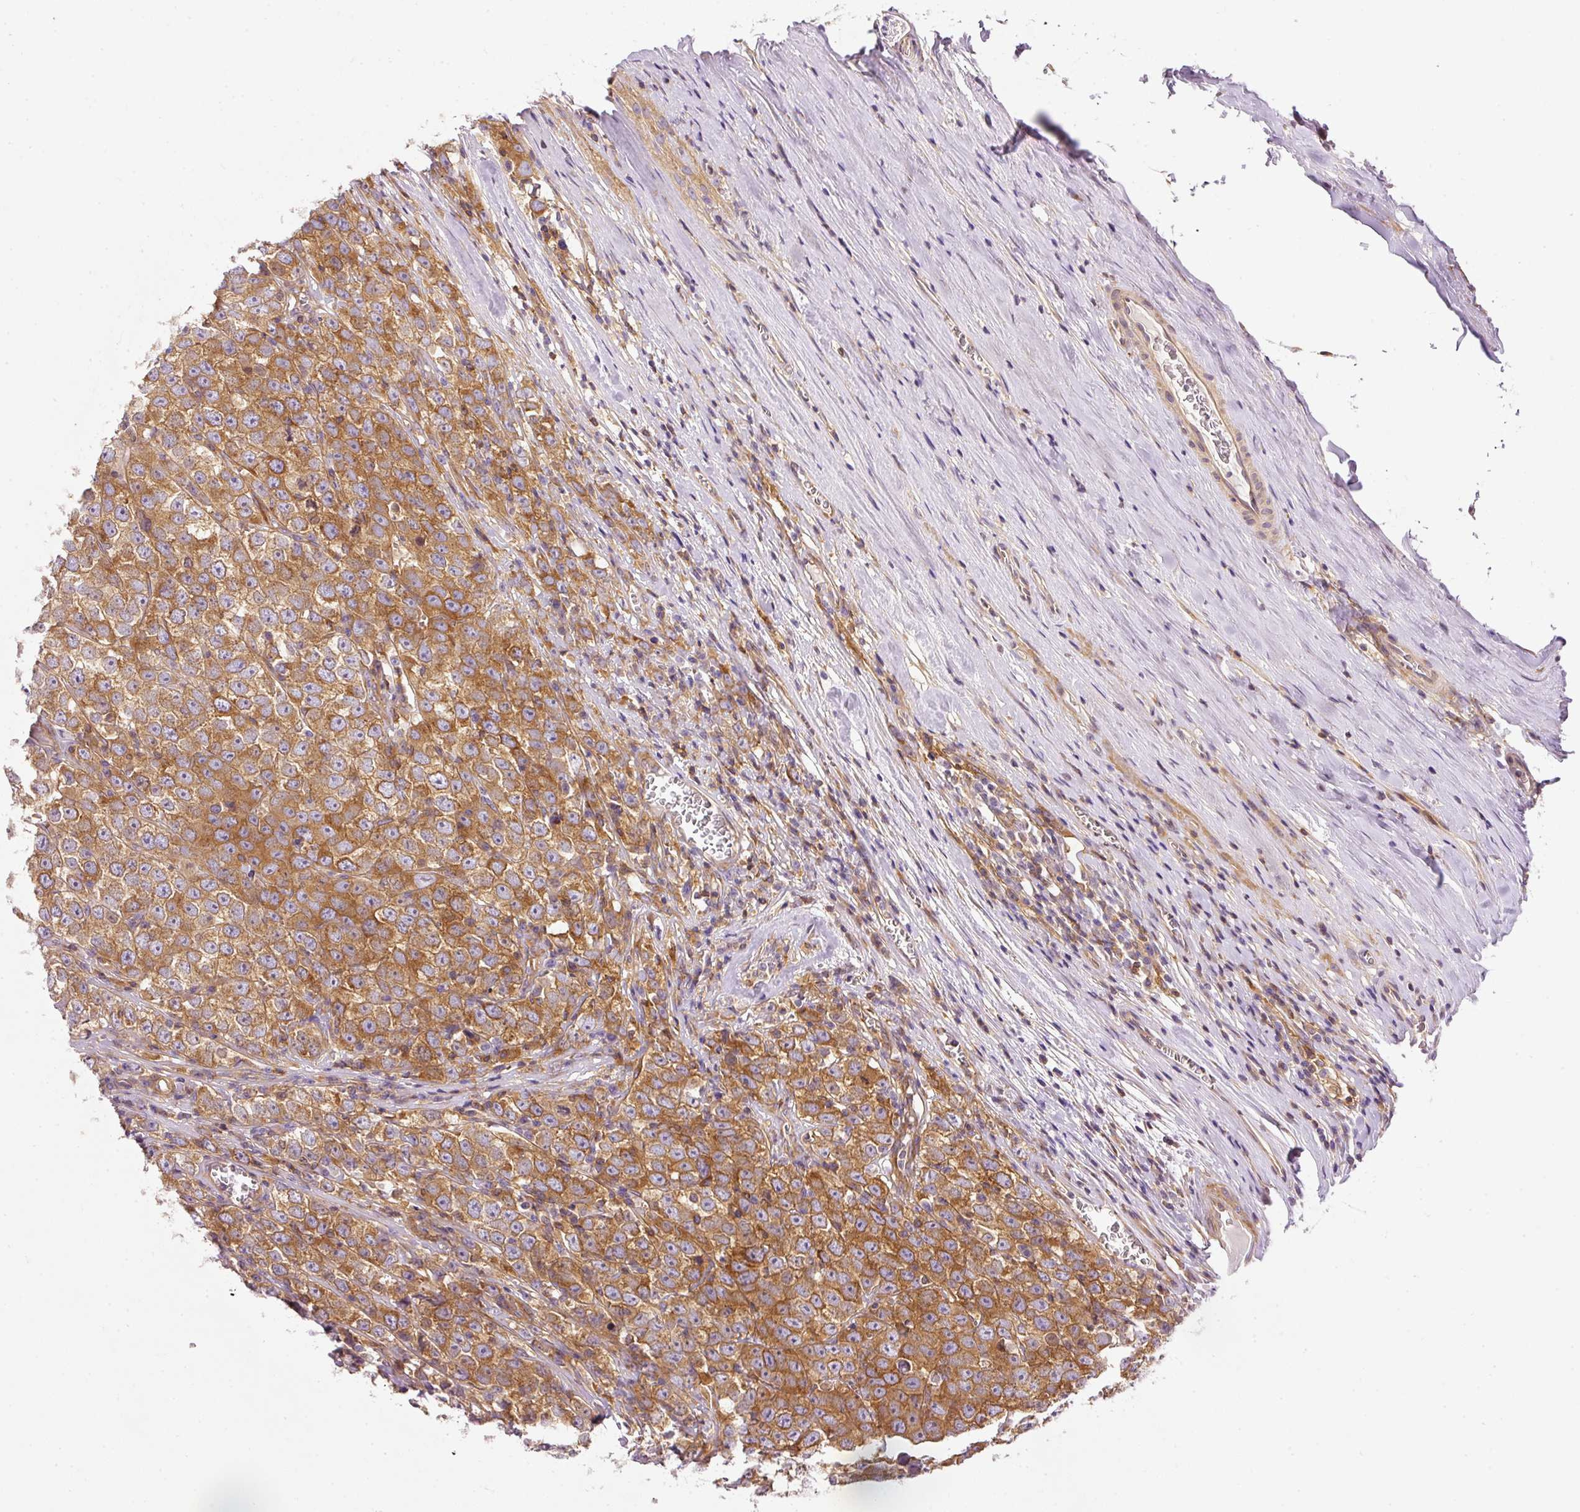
{"staining": {"intensity": "strong", "quantity": "25%-75%", "location": "cytoplasmic/membranous"}, "tissue": "testis cancer", "cell_type": "Tumor cells", "image_type": "cancer", "snomed": [{"axis": "morphology", "description": "Seminoma, NOS"}, {"axis": "morphology", "description": "Carcinoma, Embryonal, NOS"}, {"axis": "topography", "description": "Testis"}], "caption": "A brown stain labels strong cytoplasmic/membranous positivity of a protein in human testis cancer (embryonal carcinoma) tumor cells.", "gene": "TBC1D2B", "patient": {"sex": "male", "age": 52}}